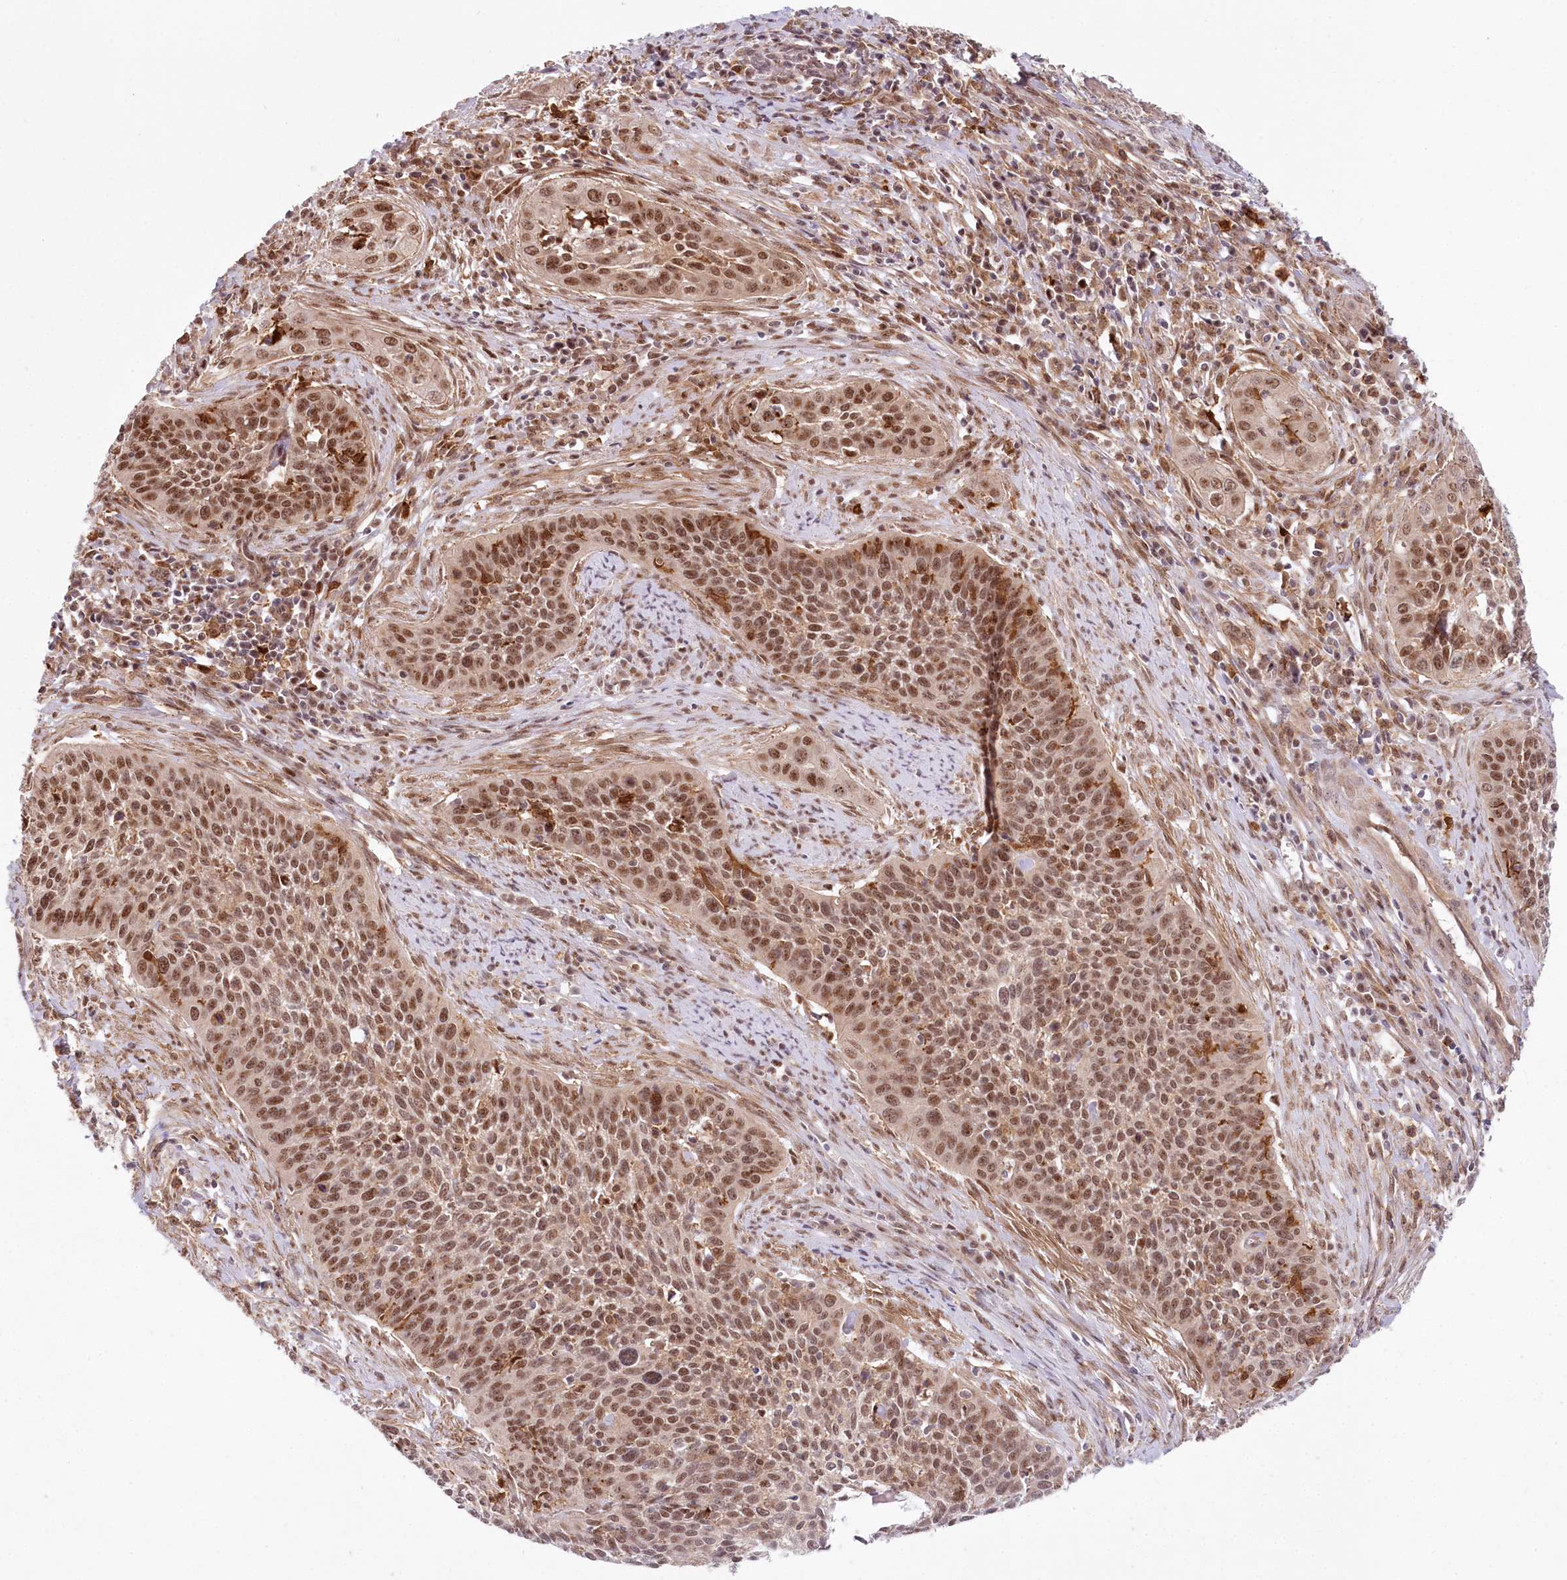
{"staining": {"intensity": "moderate", "quantity": ">75%", "location": "nuclear"}, "tissue": "cervical cancer", "cell_type": "Tumor cells", "image_type": "cancer", "snomed": [{"axis": "morphology", "description": "Squamous cell carcinoma, NOS"}, {"axis": "topography", "description": "Cervix"}], "caption": "A brown stain labels moderate nuclear expression of a protein in human cervical squamous cell carcinoma tumor cells.", "gene": "TUBGCP2", "patient": {"sex": "female", "age": 34}}